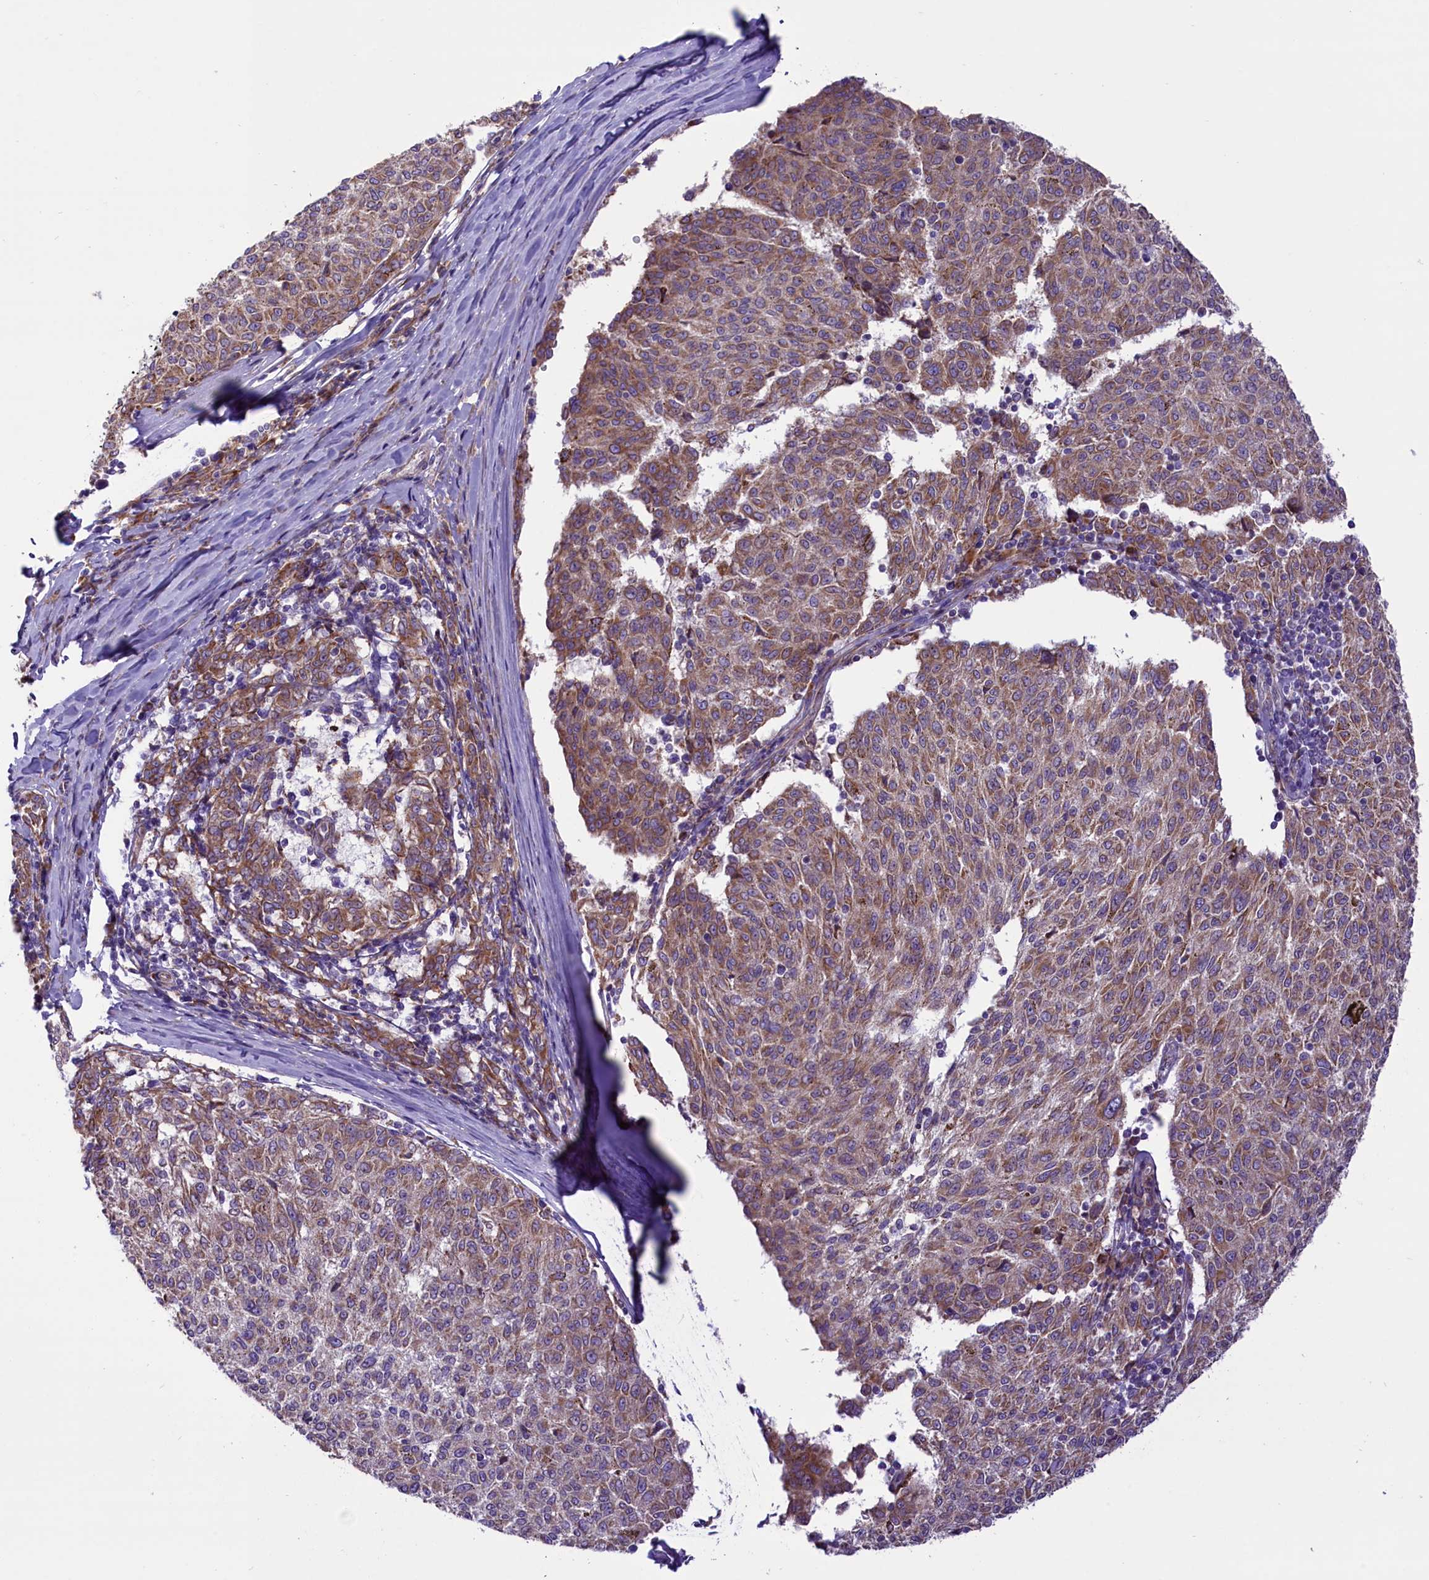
{"staining": {"intensity": "weak", "quantity": ">75%", "location": "cytoplasmic/membranous"}, "tissue": "melanoma", "cell_type": "Tumor cells", "image_type": "cancer", "snomed": [{"axis": "morphology", "description": "Malignant melanoma, NOS"}, {"axis": "topography", "description": "Skin"}], "caption": "Malignant melanoma stained for a protein (brown) reveals weak cytoplasmic/membranous positive positivity in about >75% of tumor cells.", "gene": "PTPRU", "patient": {"sex": "female", "age": 72}}